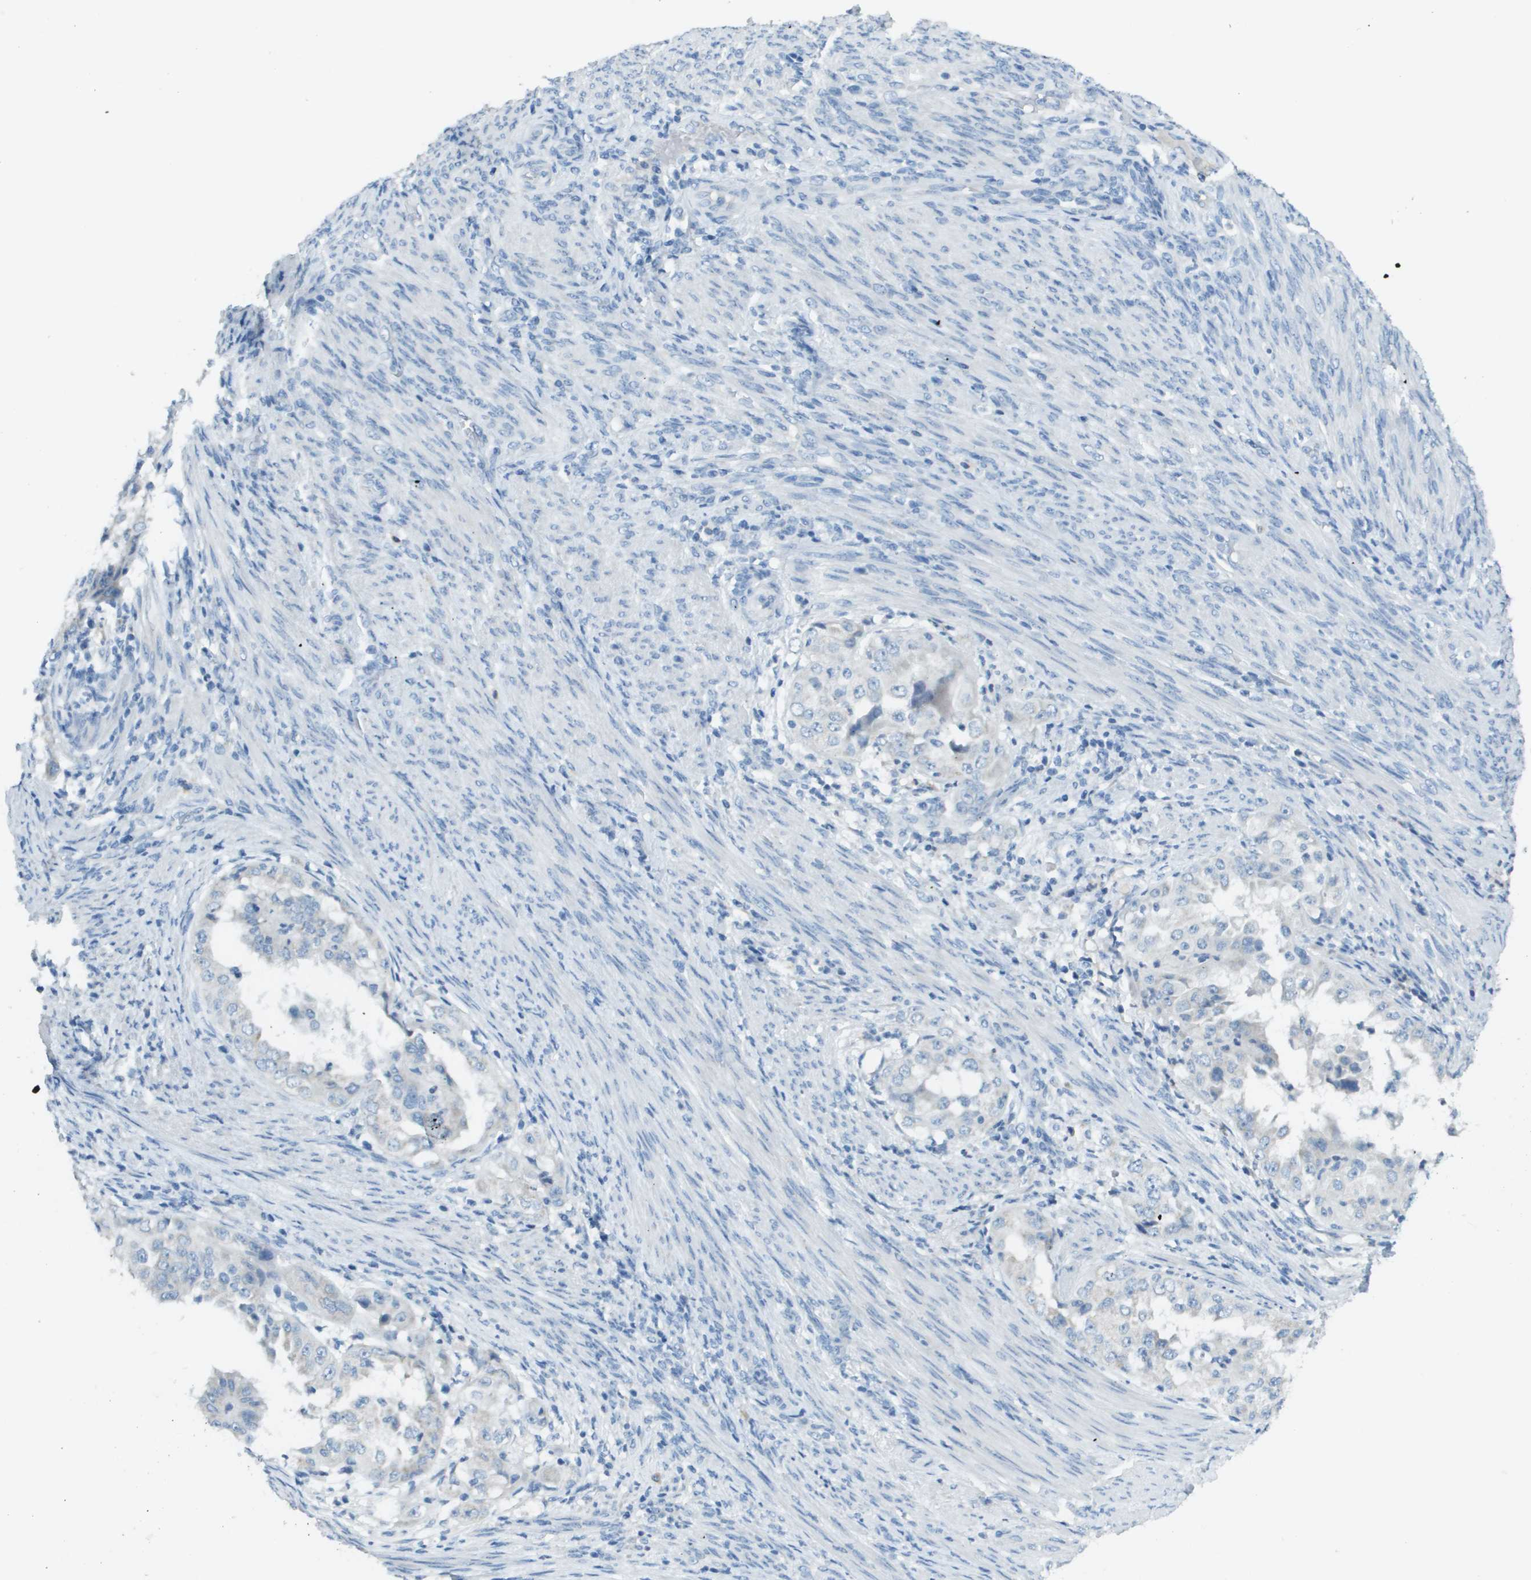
{"staining": {"intensity": "negative", "quantity": "none", "location": "none"}, "tissue": "endometrial cancer", "cell_type": "Tumor cells", "image_type": "cancer", "snomed": [{"axis": "morphology", "description": "Adenocarcinoma, NOS"}, {"axis": "topography", "description": "Endometrium"}], "caption": "Human adenocarcinoma (endometrial) stained for a protein using immunohistochemistry displays no expression in tumor cells.", "gene": "PTGDR2", "patient": {"sex": "female", "age": 85}}